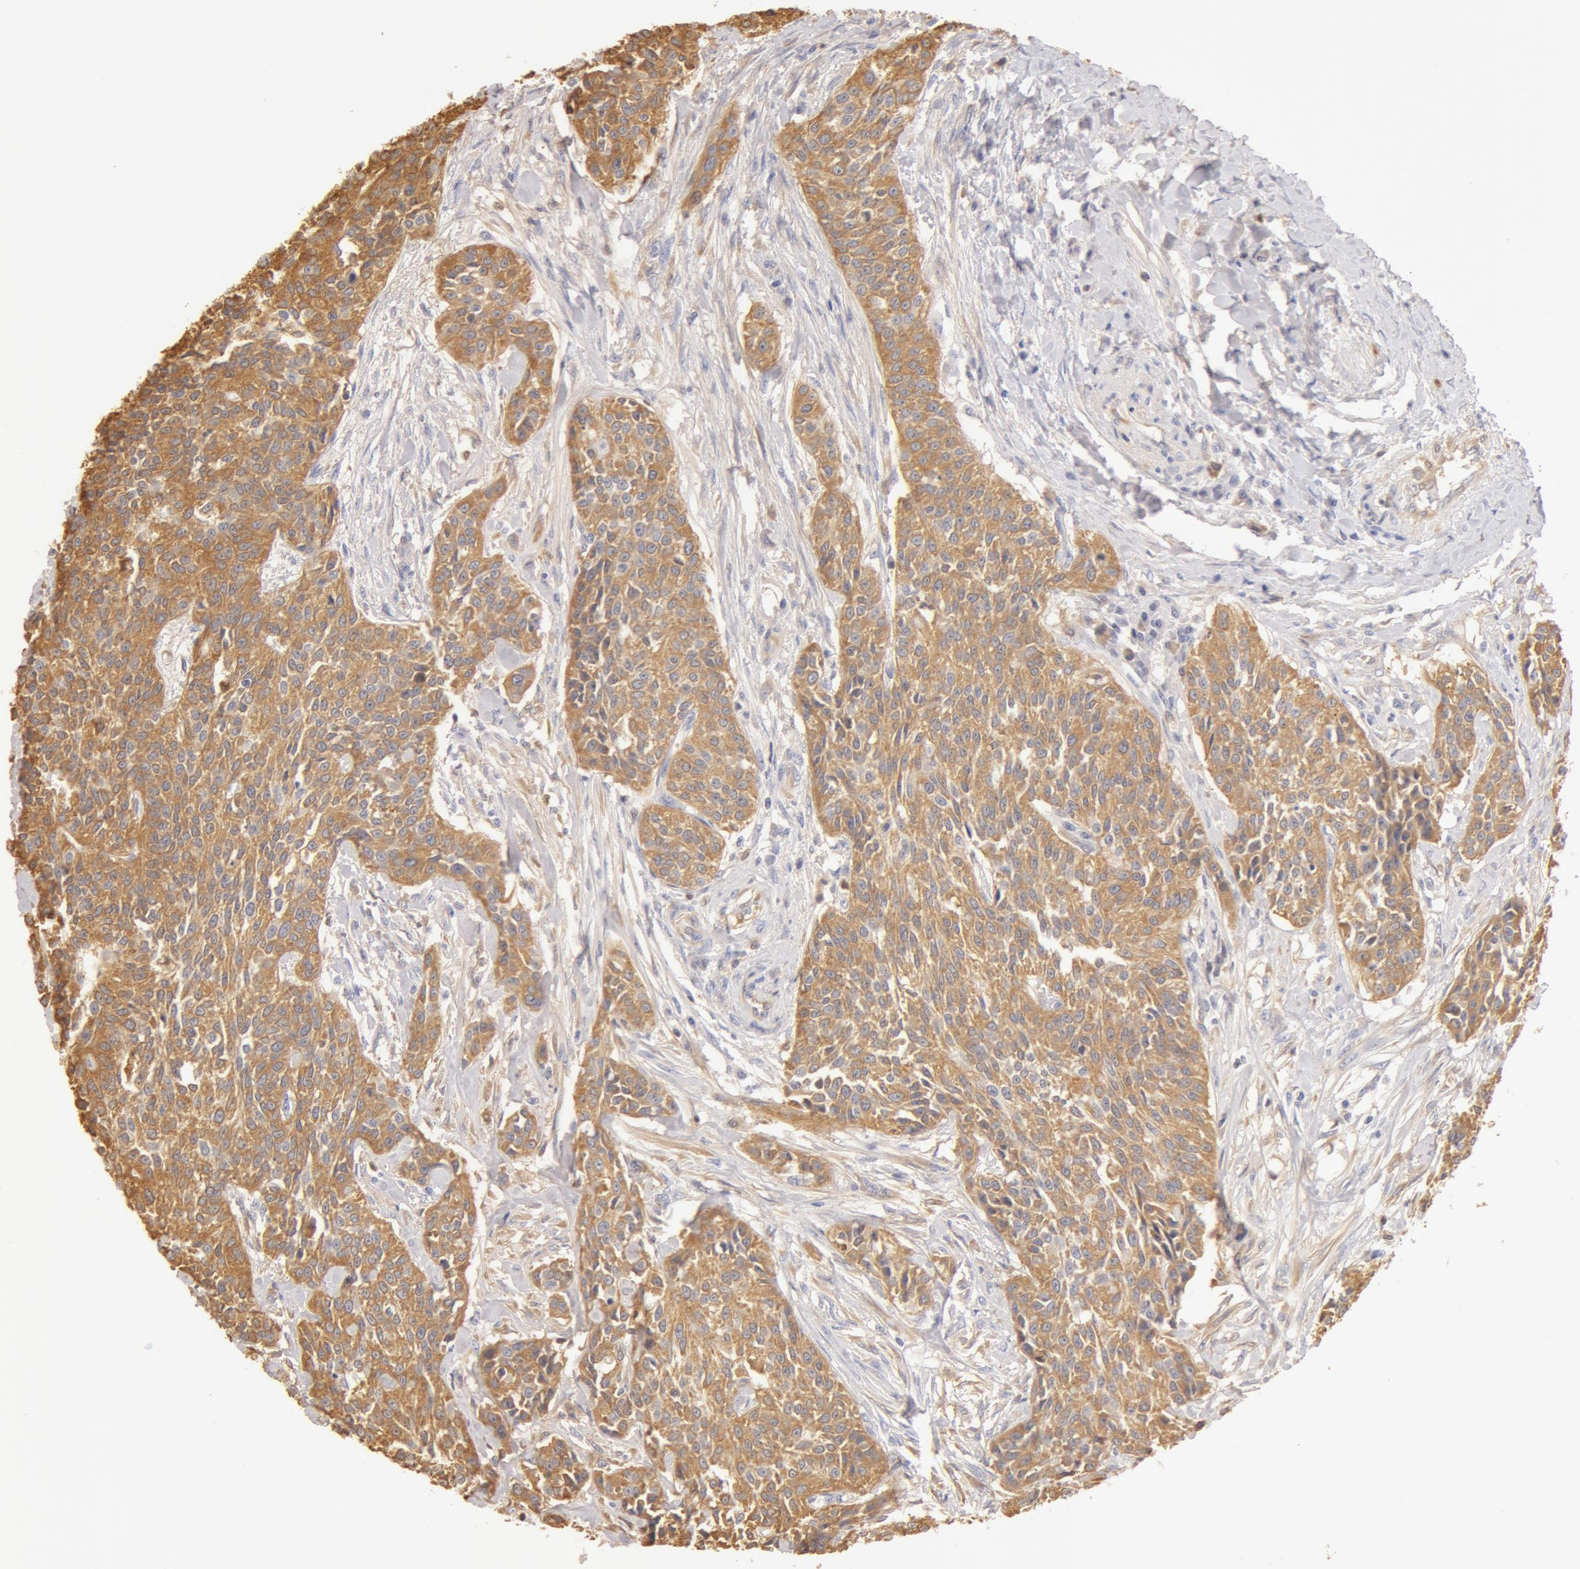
{"staining": {"intensity": "weak", "quantity": ">75%", "location": "cytoplasmic/membranous"}, "tissue": "urothelial cancer", "cell_type": "Tumor cells", "image_type": "cancer", "snomed": [{"axis": "morphology", "description": "Urothelial carcinoma, High grade"}, {"axis": "topography", "description": "Urinary bladder"}], "caption": "This image shows immunohistochemistry (IHC) staining of human urothelial cancer, with low weak cytoplasmic/membranous staining in approximately >75% of tumor cells.", "gene": "TF", "patient": {"sex": "male", "age": 56}}